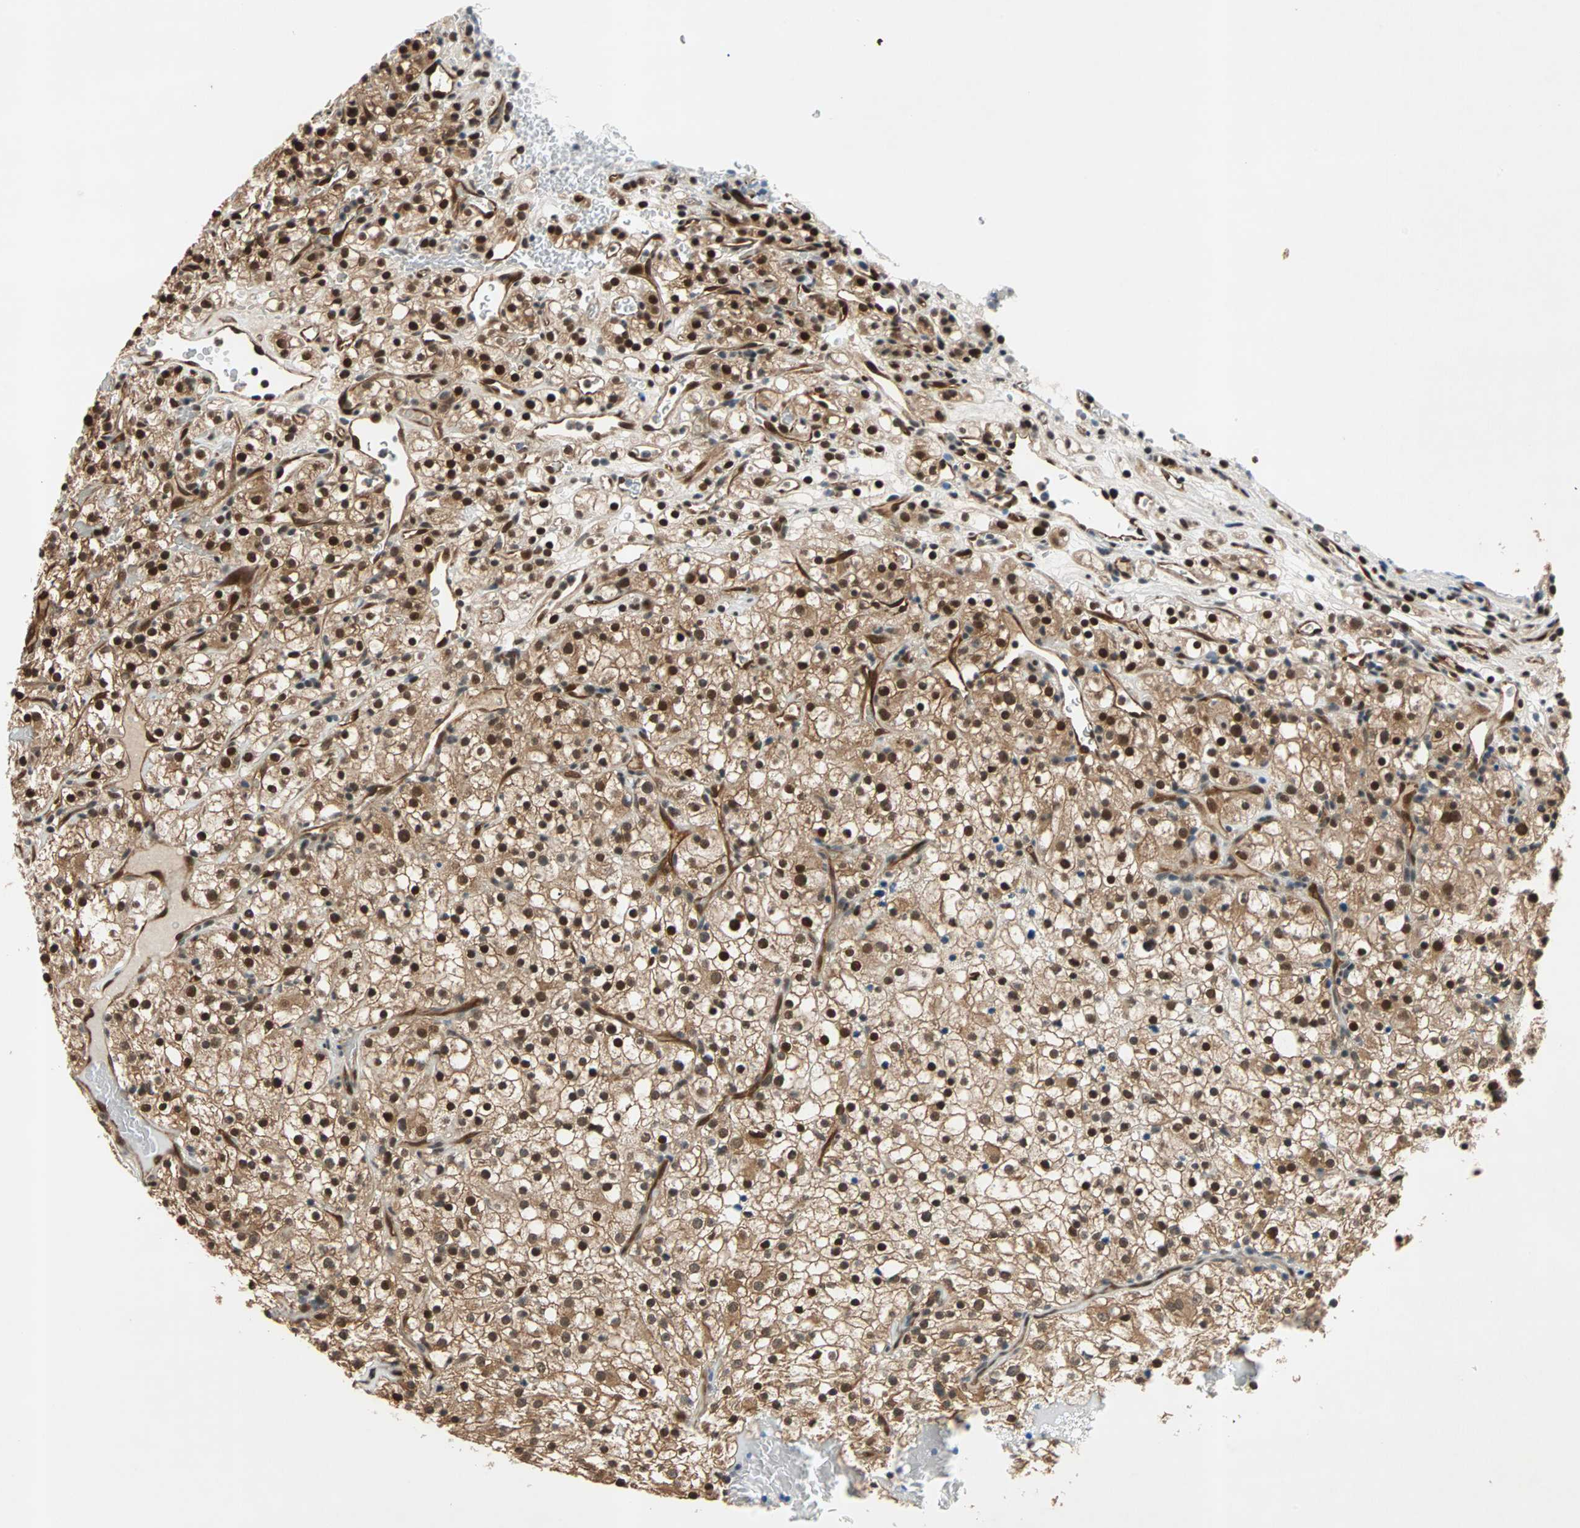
{"staining": {"intensity": "strong", "quantity": ">75%", "location": "cytoplasmic/membranous,nuclear"}, "tissue": "renal cancer", "cell_type": "Tumor cells", "image_type": "cancer", "snomed": [{"axis": "morphology", "description": "Normal tissue, NOS"}, {"axis": "morphology", "description": "Adenocarcinoma, NOS"}, {"axis": "topography", "description": "Kidney"}], "caption": "Immunohistochemistry (IHC) staining of adenocarcinoma (renal), which exhibits high levels of strong cytoplasmic/membranous and nuclear expression in approximately >75% of tumor cells indicating strong cytoplasmic/membranous and nuclear protein staining. The staining was performed using DAB (3,3'-diaminobenzidine) (brown) for protein detection and nuclei were counterstained in hematoxylin (blue).", "gene": "WWTR1", "patient": {"sex": "female", "age": 72}}